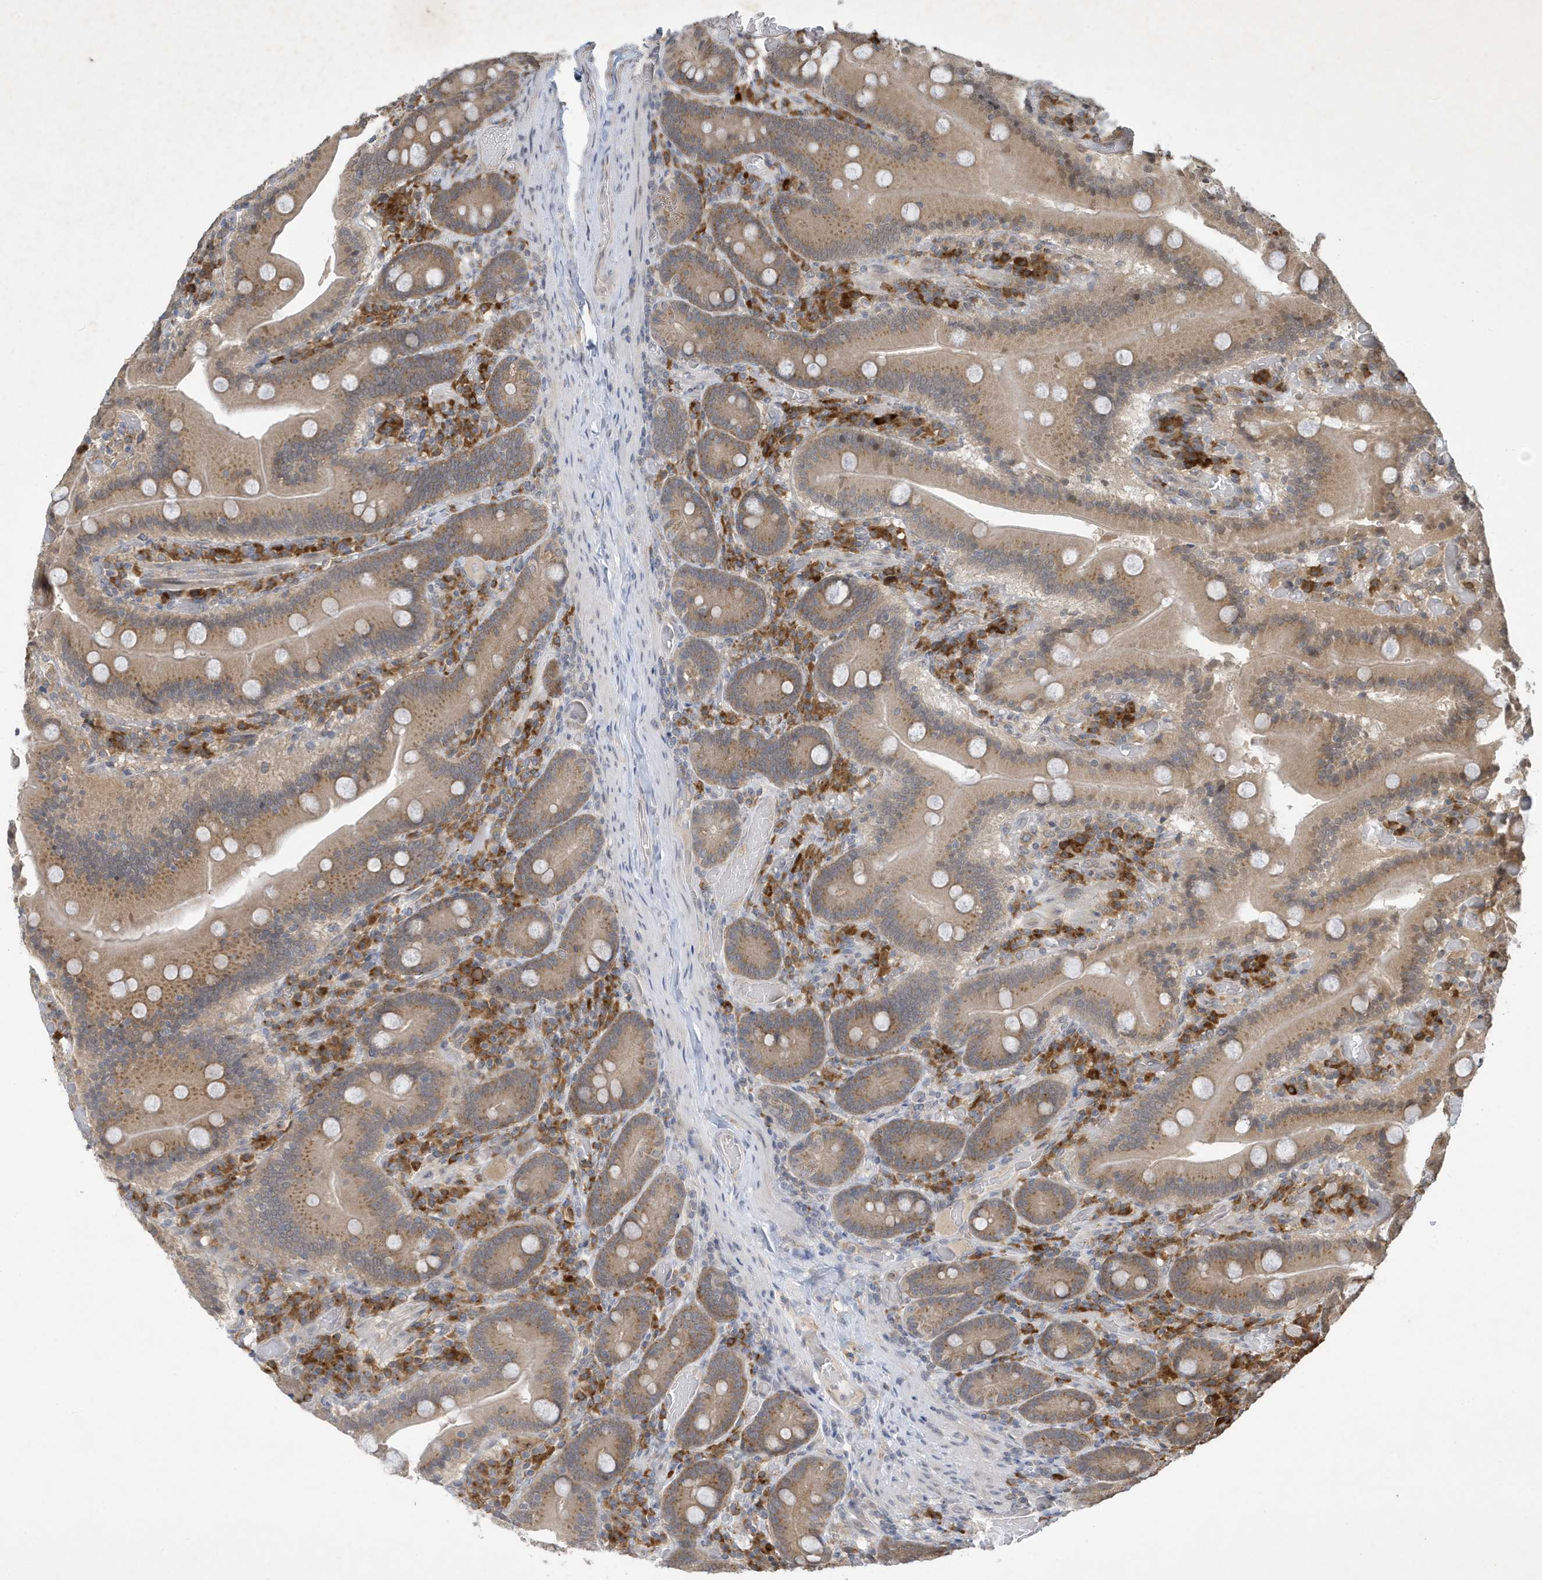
{"staining": {"intensity": "moderate", "quantity": ">75%", "location": "cytoplasmic/membranous"}, "tissue": "duodenum", "cell_type": "Glandular cells", "image_type": "normal", "snomed": [{"axis": "morphology", "description": "Normal tissue, NOS"}, {"axis": "topography", "description": "Duodenum"}], "caption": "Human duodenum stained with a protein marker shows moderate staining in glandular cells.", "gene": "STX10", "patient": {"sex": "female", "age": 62}}